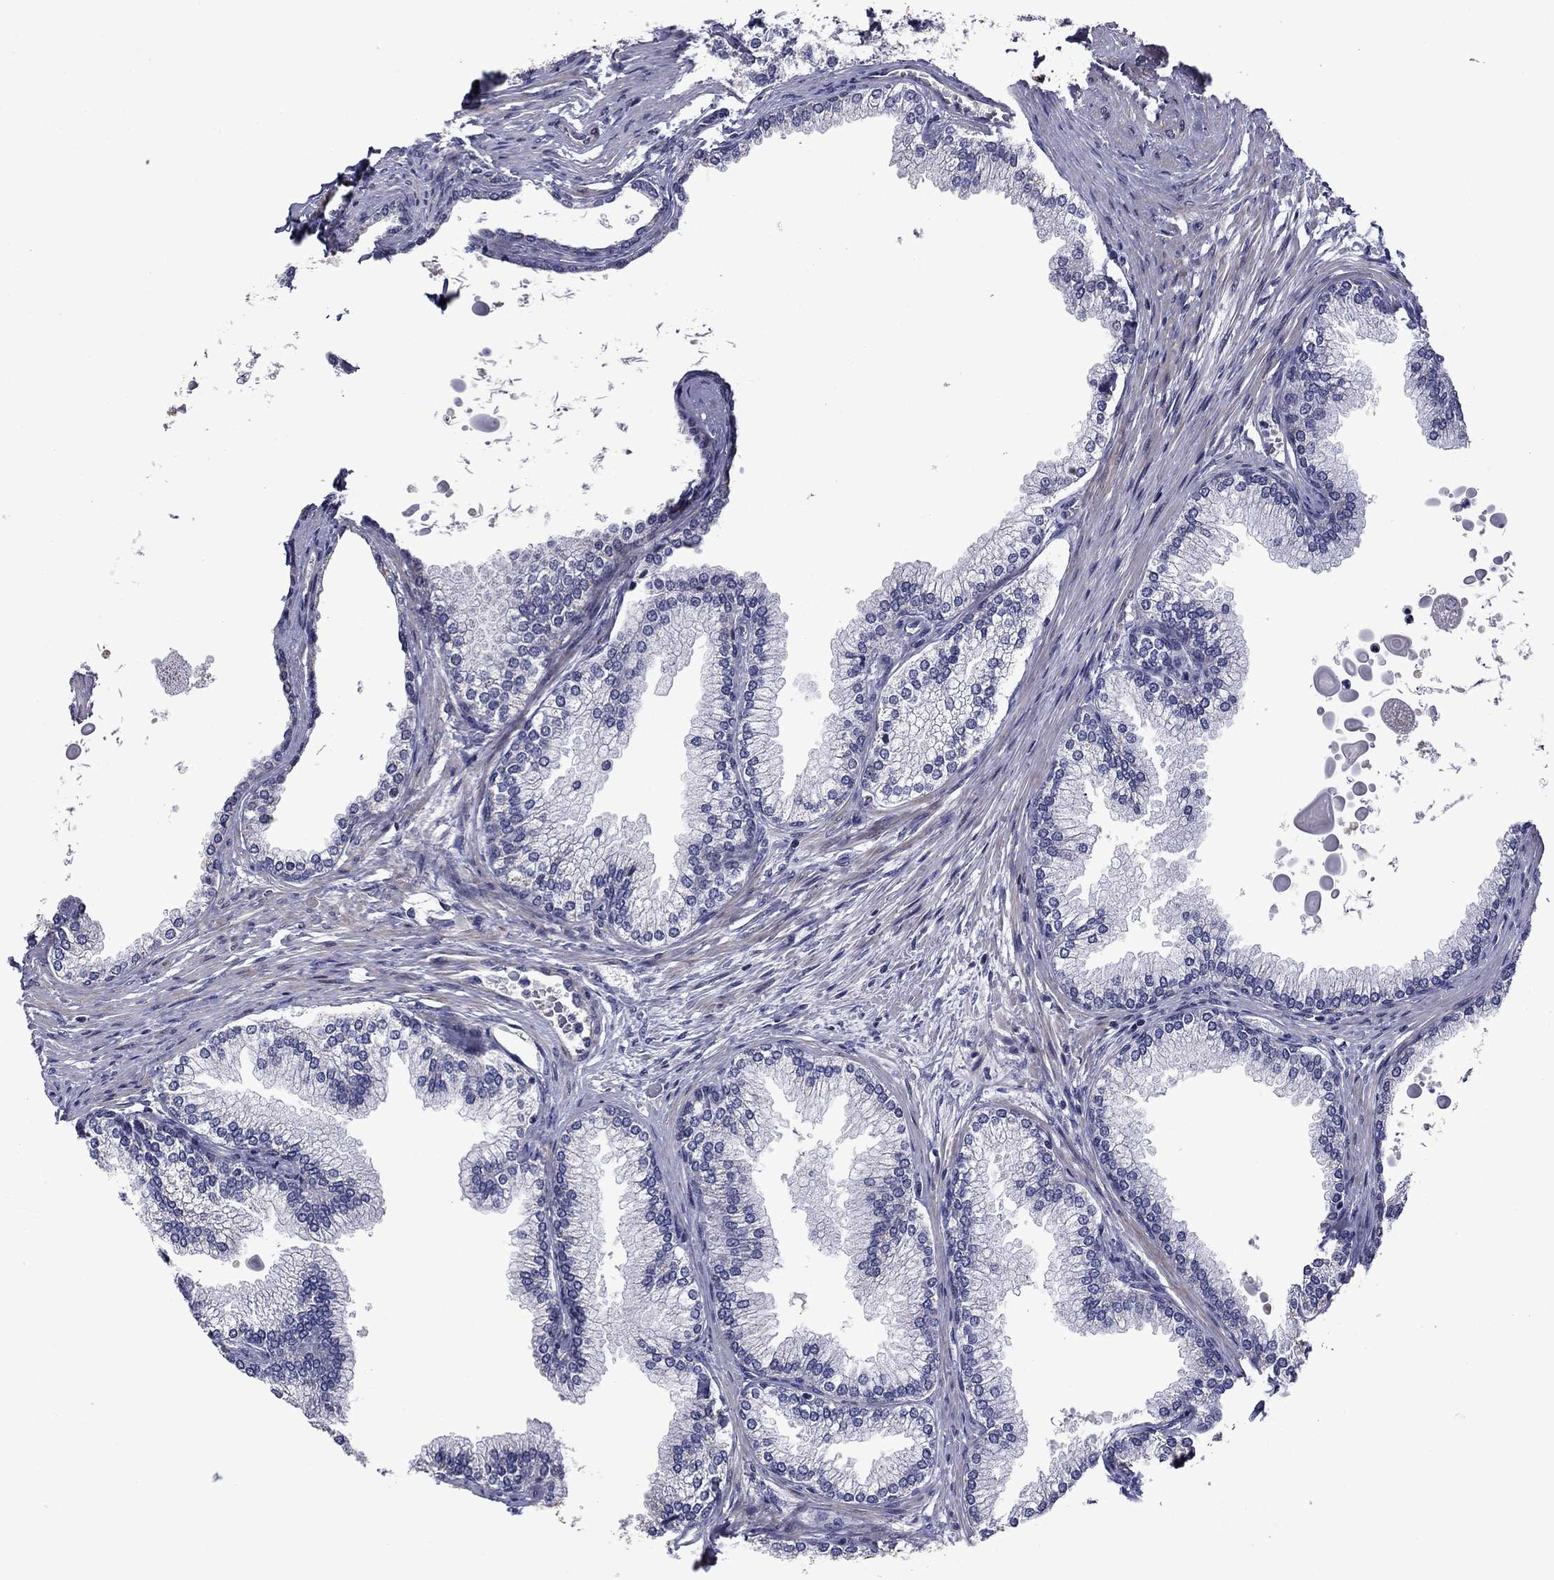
{"staining": {"intensity": "moderate", "quantity": "<25%", "location": "nuclear"}, "tissue": "prostate", "cell_type": "Glandular cells", "image_type": "normal", "snomed": [{"axis": "morphology", "description": "Normal tissue, NOS"}, {"axis": "topography", "description": "Prostate"}], "caption": "Prostate stained with DAB (3,3'-diaminobenzidine) immunohistochemistry (IHC) shows low levels of moderate nuclear expression in about <25% of glandular cells.", "gene": "SURF2", "patient": {"sex": "male", "age": 72}}